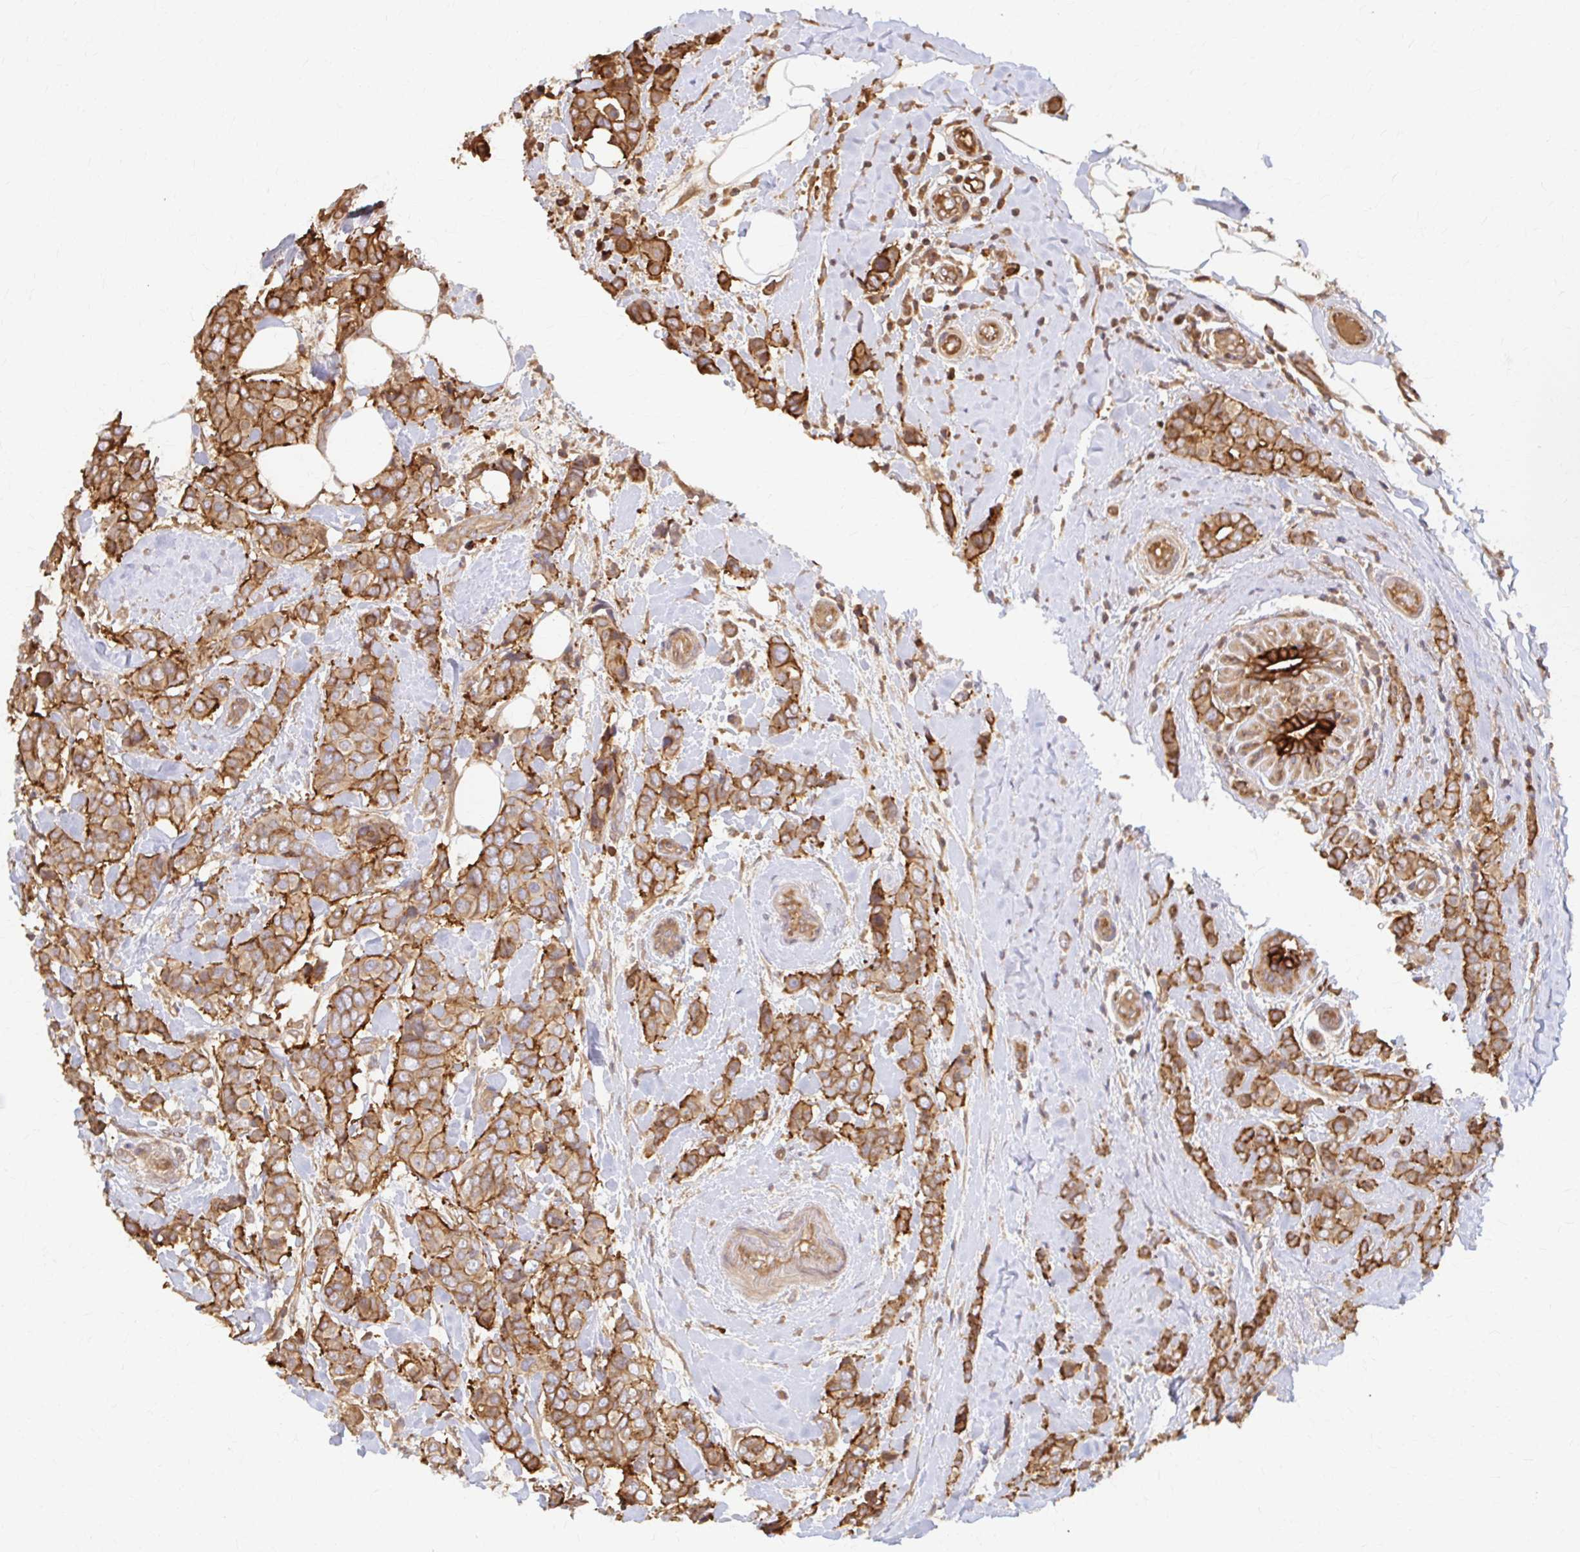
{"staining": {"intensity": "moderate", "quantity": ">75%", "location": "cytoplasmic/membranous"}, "tissue": "breast cancer", "cell_type": "Tumor cells", "image_type": "cancer", "snomed": [{"axis": "morphology", "description": "Lobular carcinoma"}, {"axis": "topography", "description": "Breast"}], "caption": "Lobular carcinoma (breast) stained for a protein reveals moderate cytoplasmic/membranous positivity in tumor cells.", "gene": "ARHGAP35", "patient": {"sex": "female", "age": 51}}